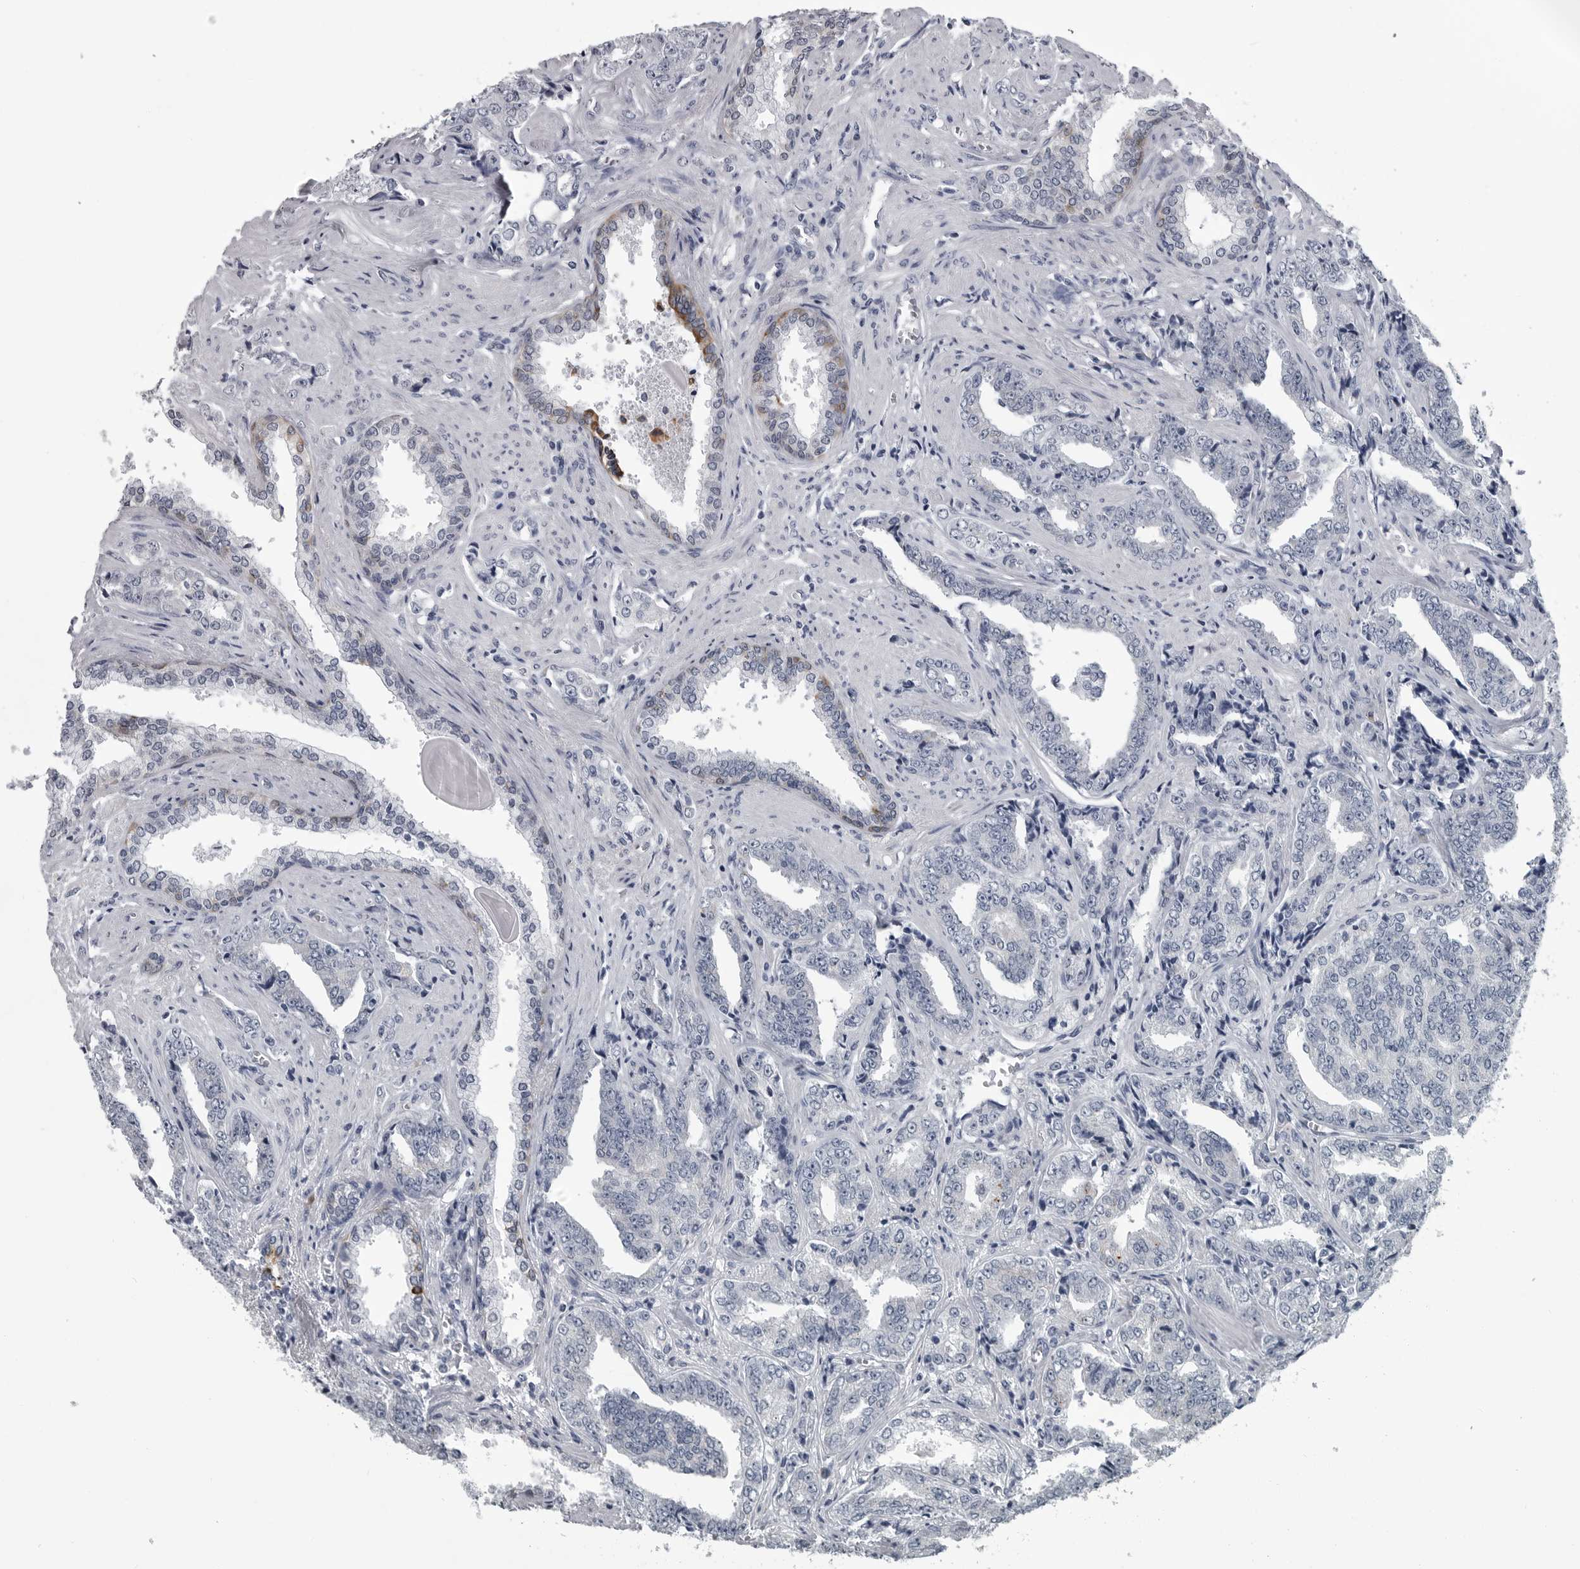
{"staining": {"intensity": "weak", "quantity": "<25%", "location": "cytoplasmic/membranous"}, "tissue": "prostate cancer", "cell_type": "Tumor cells", "image_type": "cancer", "snomed": [{"axis": "morphology", "description": "Adenocarcinoma, High grade"}, {"axis": "topography", "description": "Prostate"}], "caption": "The photomicrograph exhibits no staining of tumor cells in prostate cancer (high-grade adenocarcinoma).", "gene": "MYOC", "patient": {"sex": "male", "age": 71}}